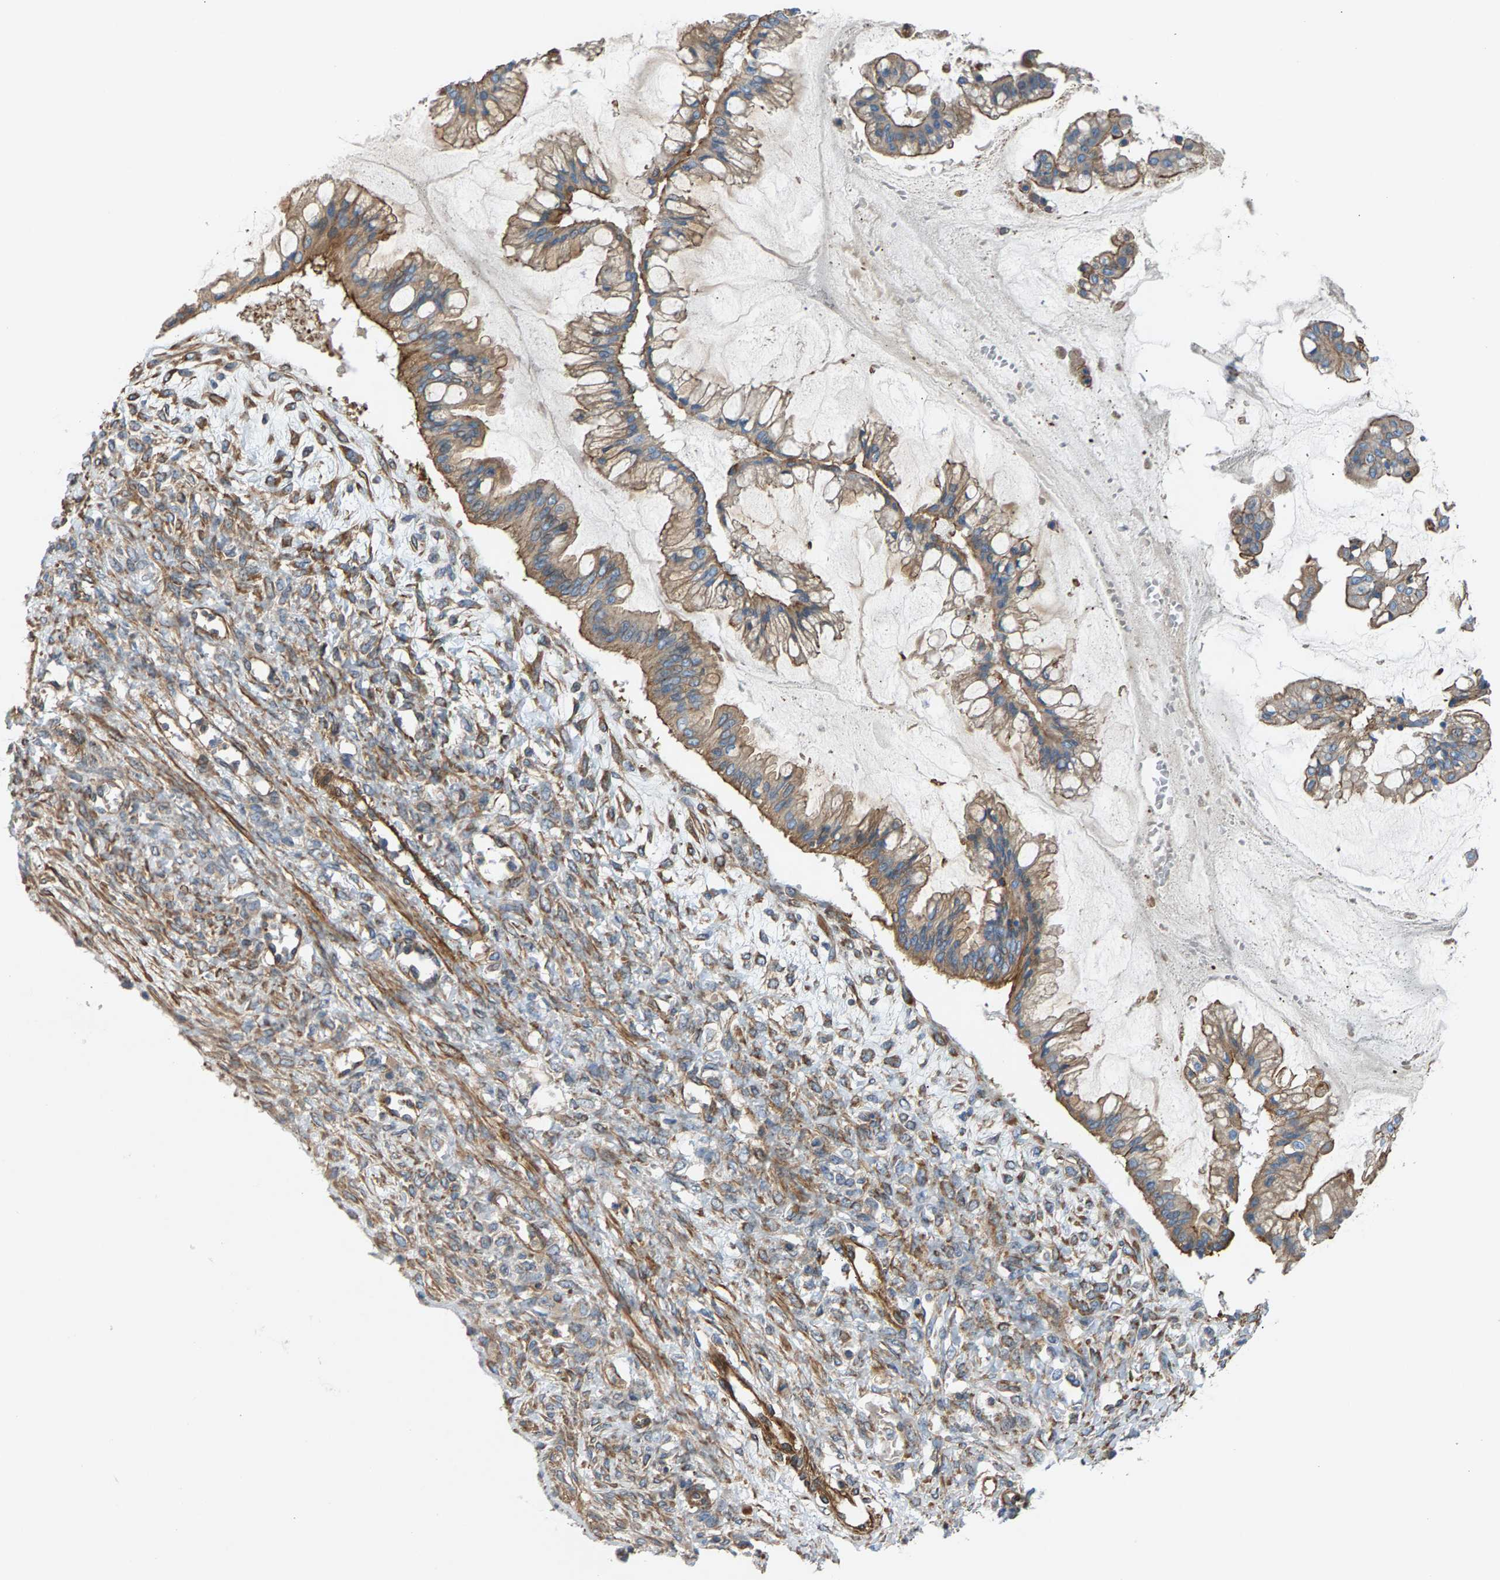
{"staining": {"intensity": "moderate", "quantity": "25%-75%", "location": "cytoplasmic/membranous"}, "tissue": "ovarian cancer", "cell_type": "Tumor cells", "image_type": "cancer", "snomed": [{"axis": "morphology", "description": "Cystadenocarcinoma, mucinous, NOS"}, {"axis": "topography", "description": "Ovary"}], "caption": "Protein staining shows moderate cytoplasmic/membranous positivity in approximately 25%-75% of tumor cells in ovarian cancer.", "gene": "PDCL", "patient": {"sex": "female", "age": 73}}